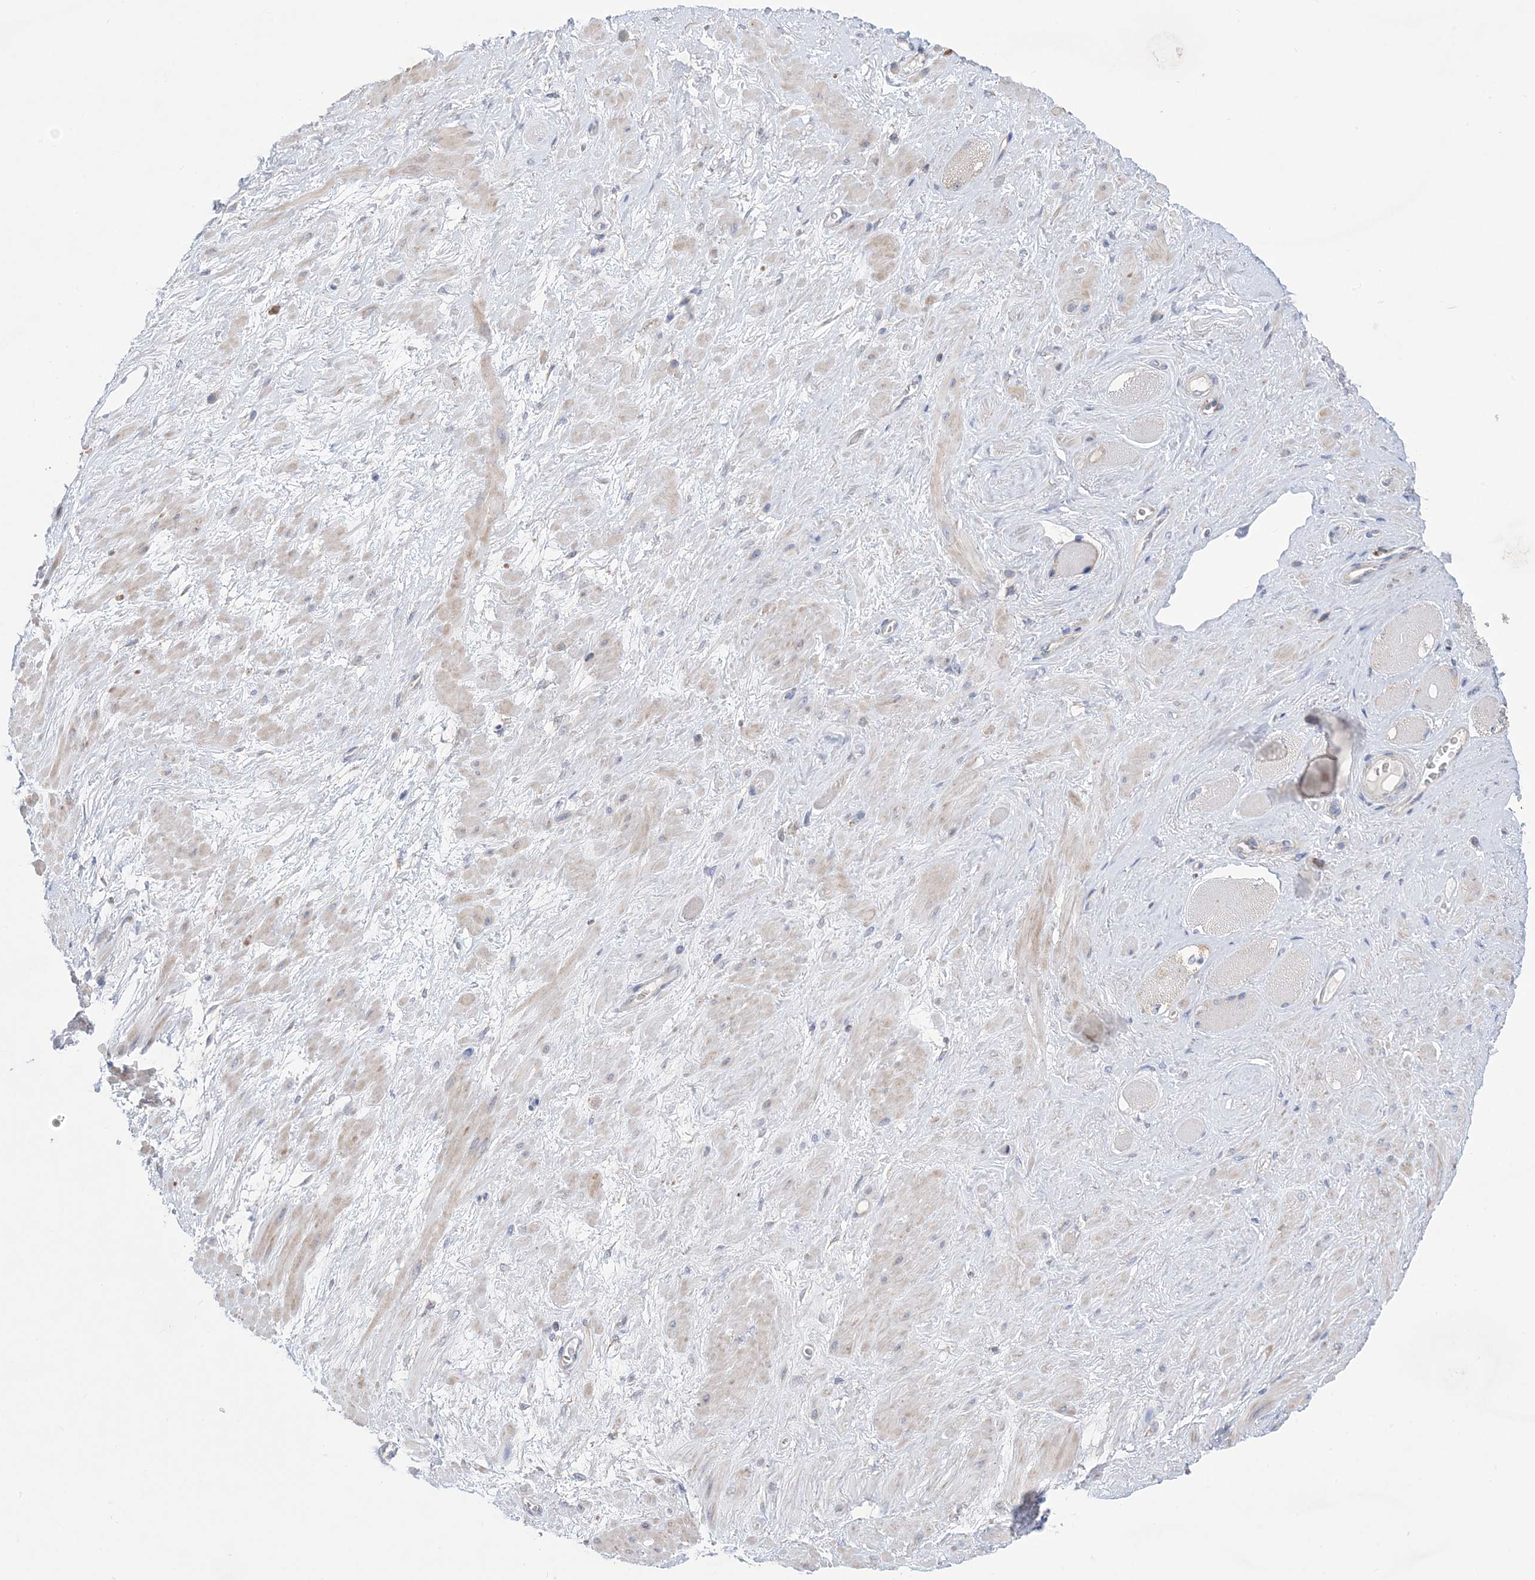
{"staining": {"intensity": "weak", "quantity": "25%-75%", "location": "cytoplasmic/membranous"}, "tissue": "adipose tissue", "cell_type": "Adipocytes", "image_type": "normal", "snomed": [{"axis": "morphology", "description": "Normal tissue, NOS"}, {"axis": "morphology", "description": "Adenocarcinoma, Low grade"}, {"axis": "topography", "description": "Prostate"}, {"axis": "topography", "description": "Peripheral nerve tissue"}], "caption": "This histopathology image exhibits immunohistochemistry staining of unremarkable adipose tissue, with low weak cytoplasmic/membranous expression in approximately 25%-75% of adipocytes.", "gene": "CLEC16A", "patient": {"sex": "male", "age": 63}}